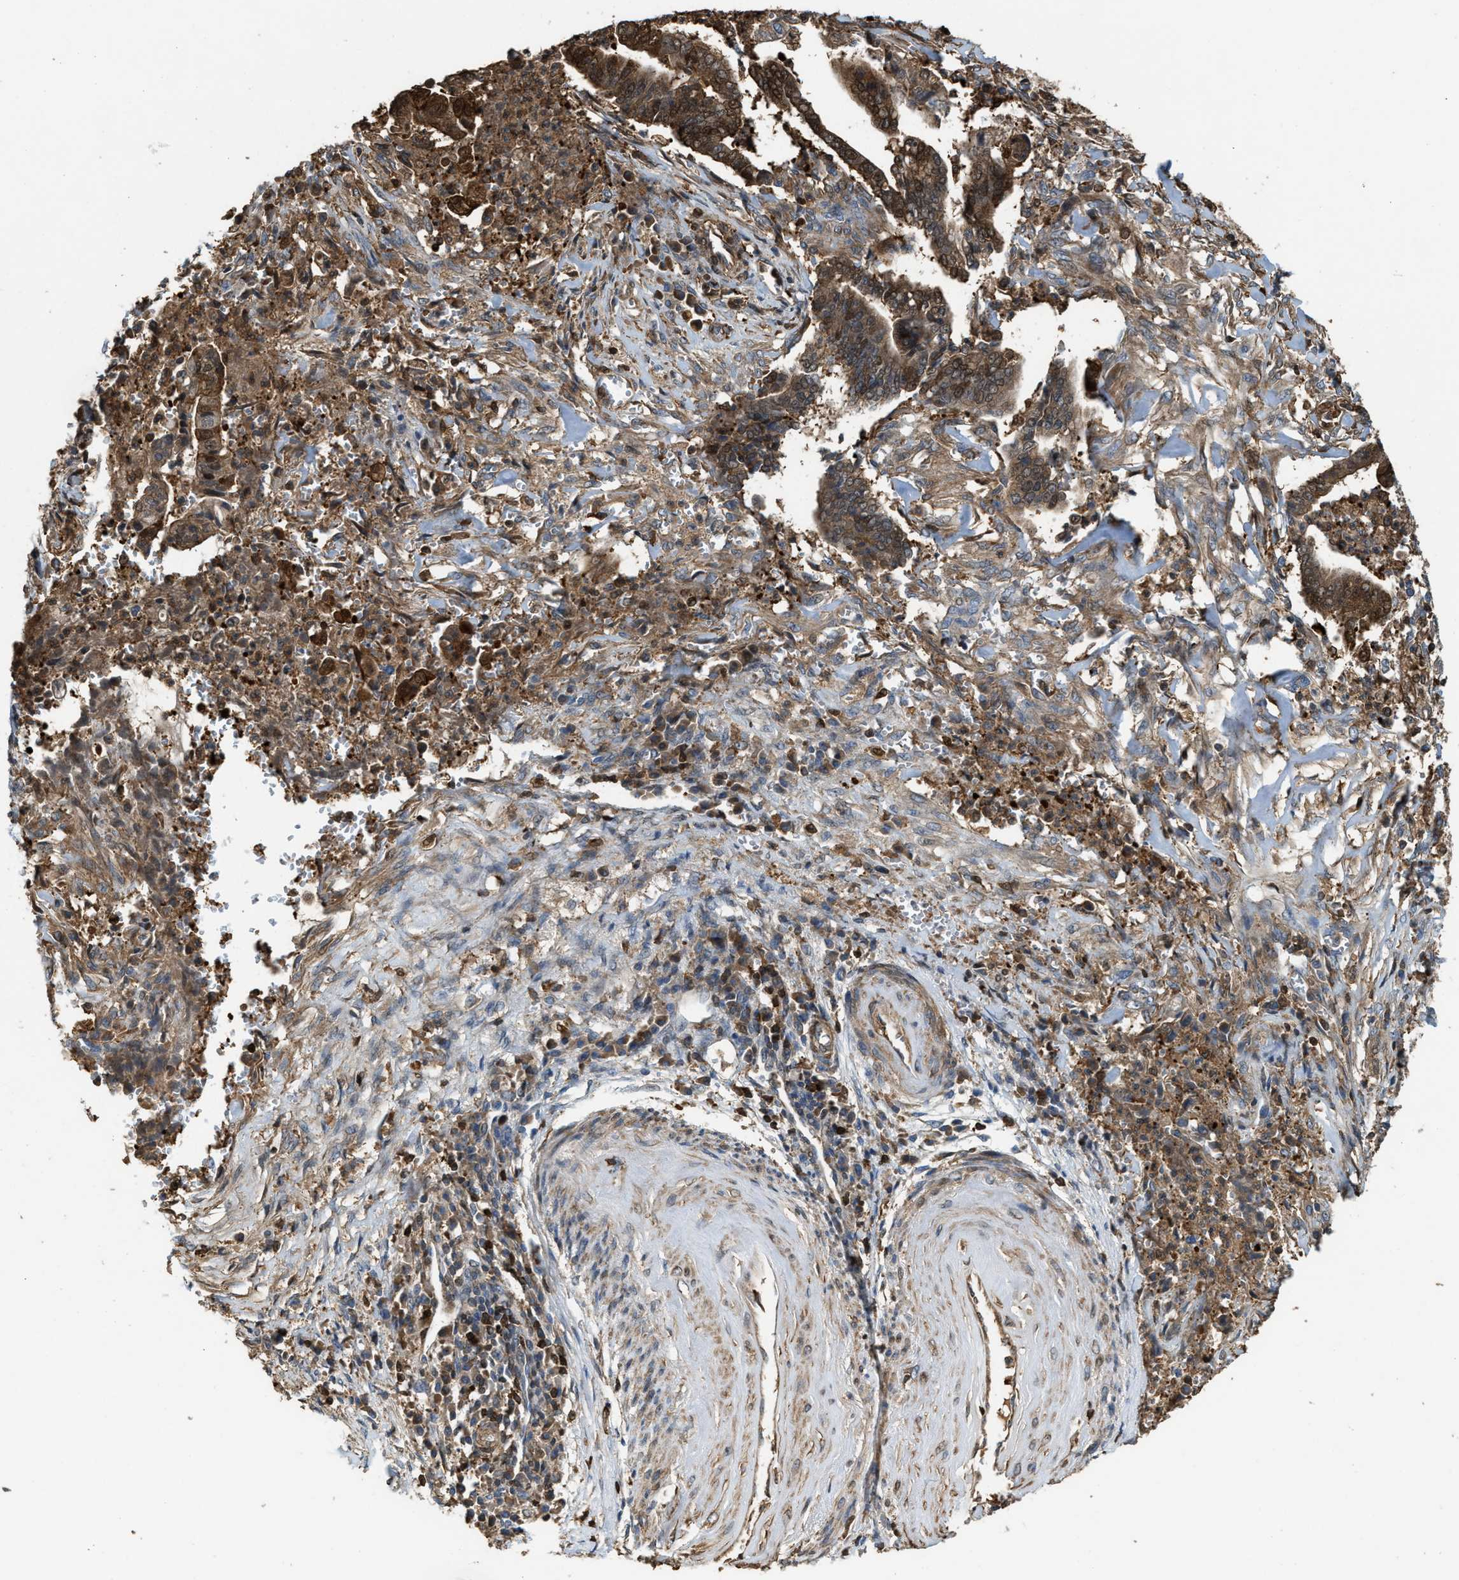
{"staining": {"intensity": "moderate", "quantity": "25%-75%", "location": "cytoplasmic/membranous"}, "tissue": "cervical cancer", "cell_type": "Tumor cells", "image_type": "cancer", "snomed": [{"axis": "morphology", "description": "Adenocarcinoma, NOS"}, {"axis": "topography", "description": "Cervix"}], "caption": "Cervical cancer was stained to show a protein in brown. There is medium levels of moderate cytoplasmic/membranous staining in approximately 25%-75% of tumor cells. Using DAB (3,3'-diaminobenzidine) (brown) and hematoxylin (blue) stains, captured at high magnification using brightfield microscopy.", "gene": "SERPINB5", "patient": {"sex": "female", "age": 44}}